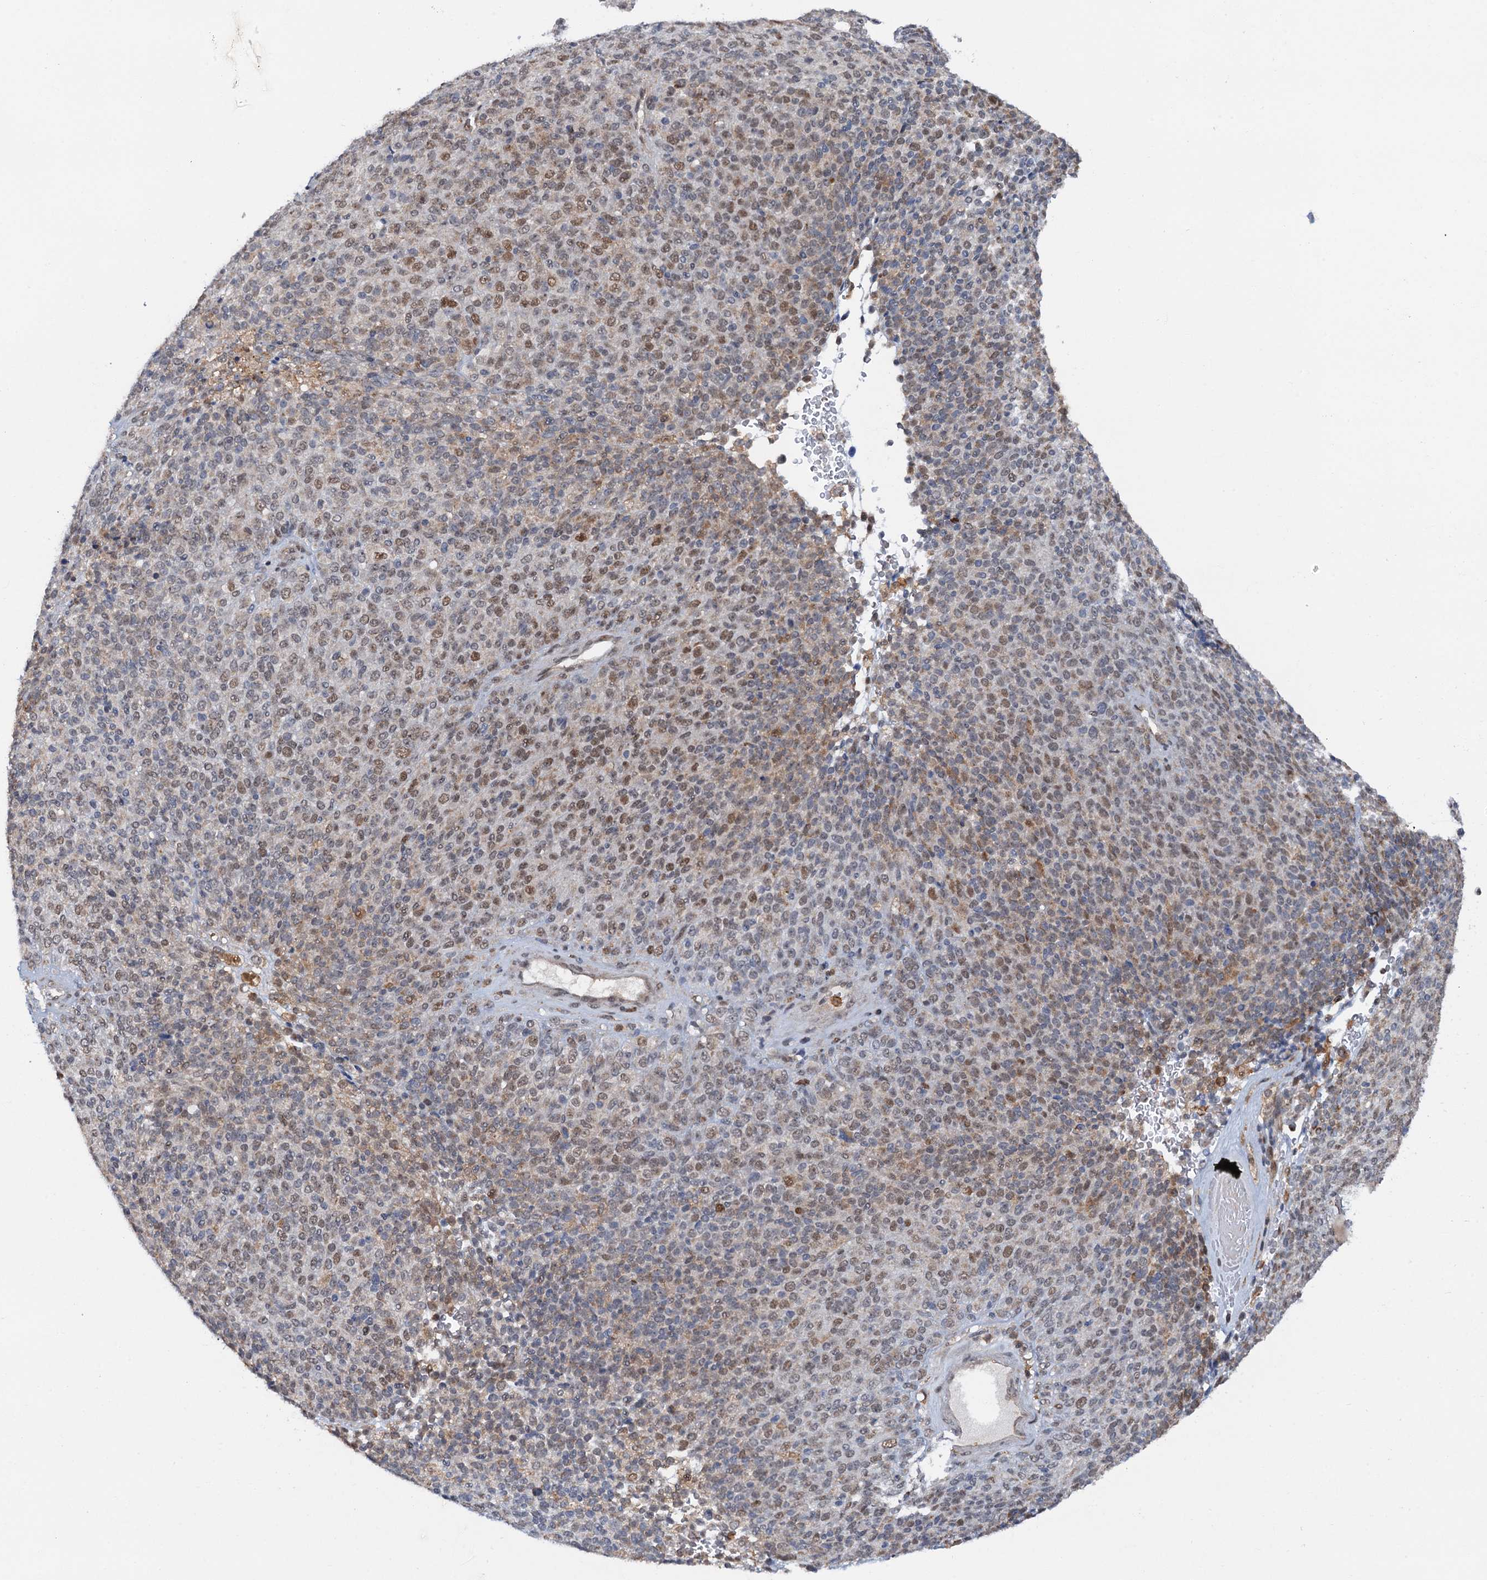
{"staining": {"intensity": "moderate", "quantity": "25%-75%", "location": "nuclear"}, "tissue": "melanoma", "cell_type": "Tumor cells", "image_type": "cancer", "snomed": [{"axis": "morphology", "description": "Malignant melanoma, Metastatic site"}, {"axis": "topography", "description": "Brain"}], "caption": "Melanoma stained for a protein (brown) reveals moderate nuclear positive expression in about 25%-75% of tumor cells.", "gene": "ZNF609", "patient": {"sex": "female", "age": 56}}